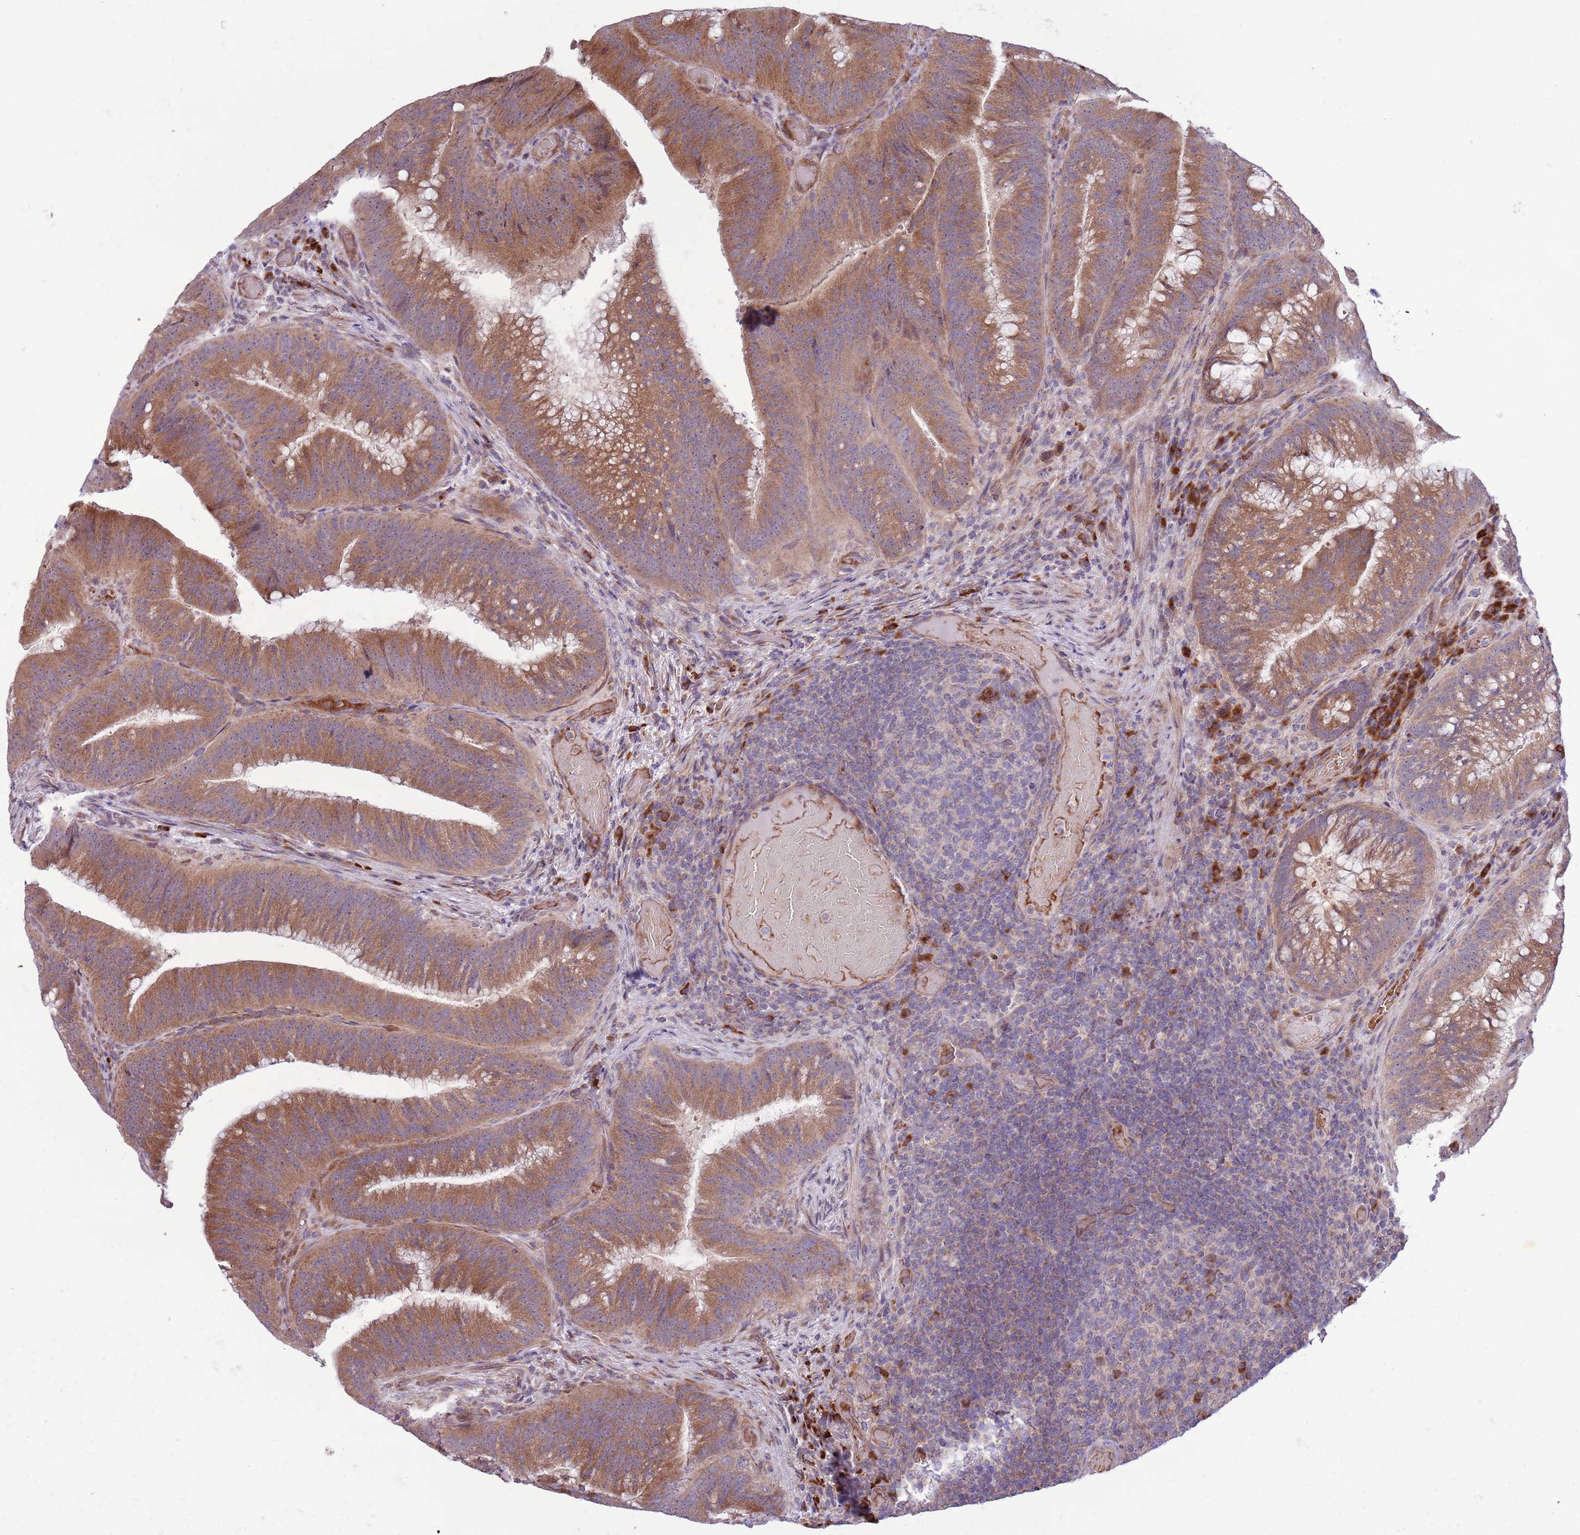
{"staining": {"intensity": "moderate", "quantity": ">75%", "location": "cytoplasmic/membranous"}, "tissue": "colorectal cancer", "cell_type": "Tumor cells", "image_type": "cancer", "snomed": [{"axis": "morphology", "description": "Adenocarcinoma, NOS"}, {"axis": "topography", "description": "Colon"}], "caption": "IHC of colorectal adenocarcinoma demonstrates medium levels of moderate cytoplasmic/membranous positivity in about >75% of tumor cells. (DAB IHC, brown staining for protein, blue staining for nuclei).", "gene": "DAND5", "patient": {"sex": "female", "age": 43}}